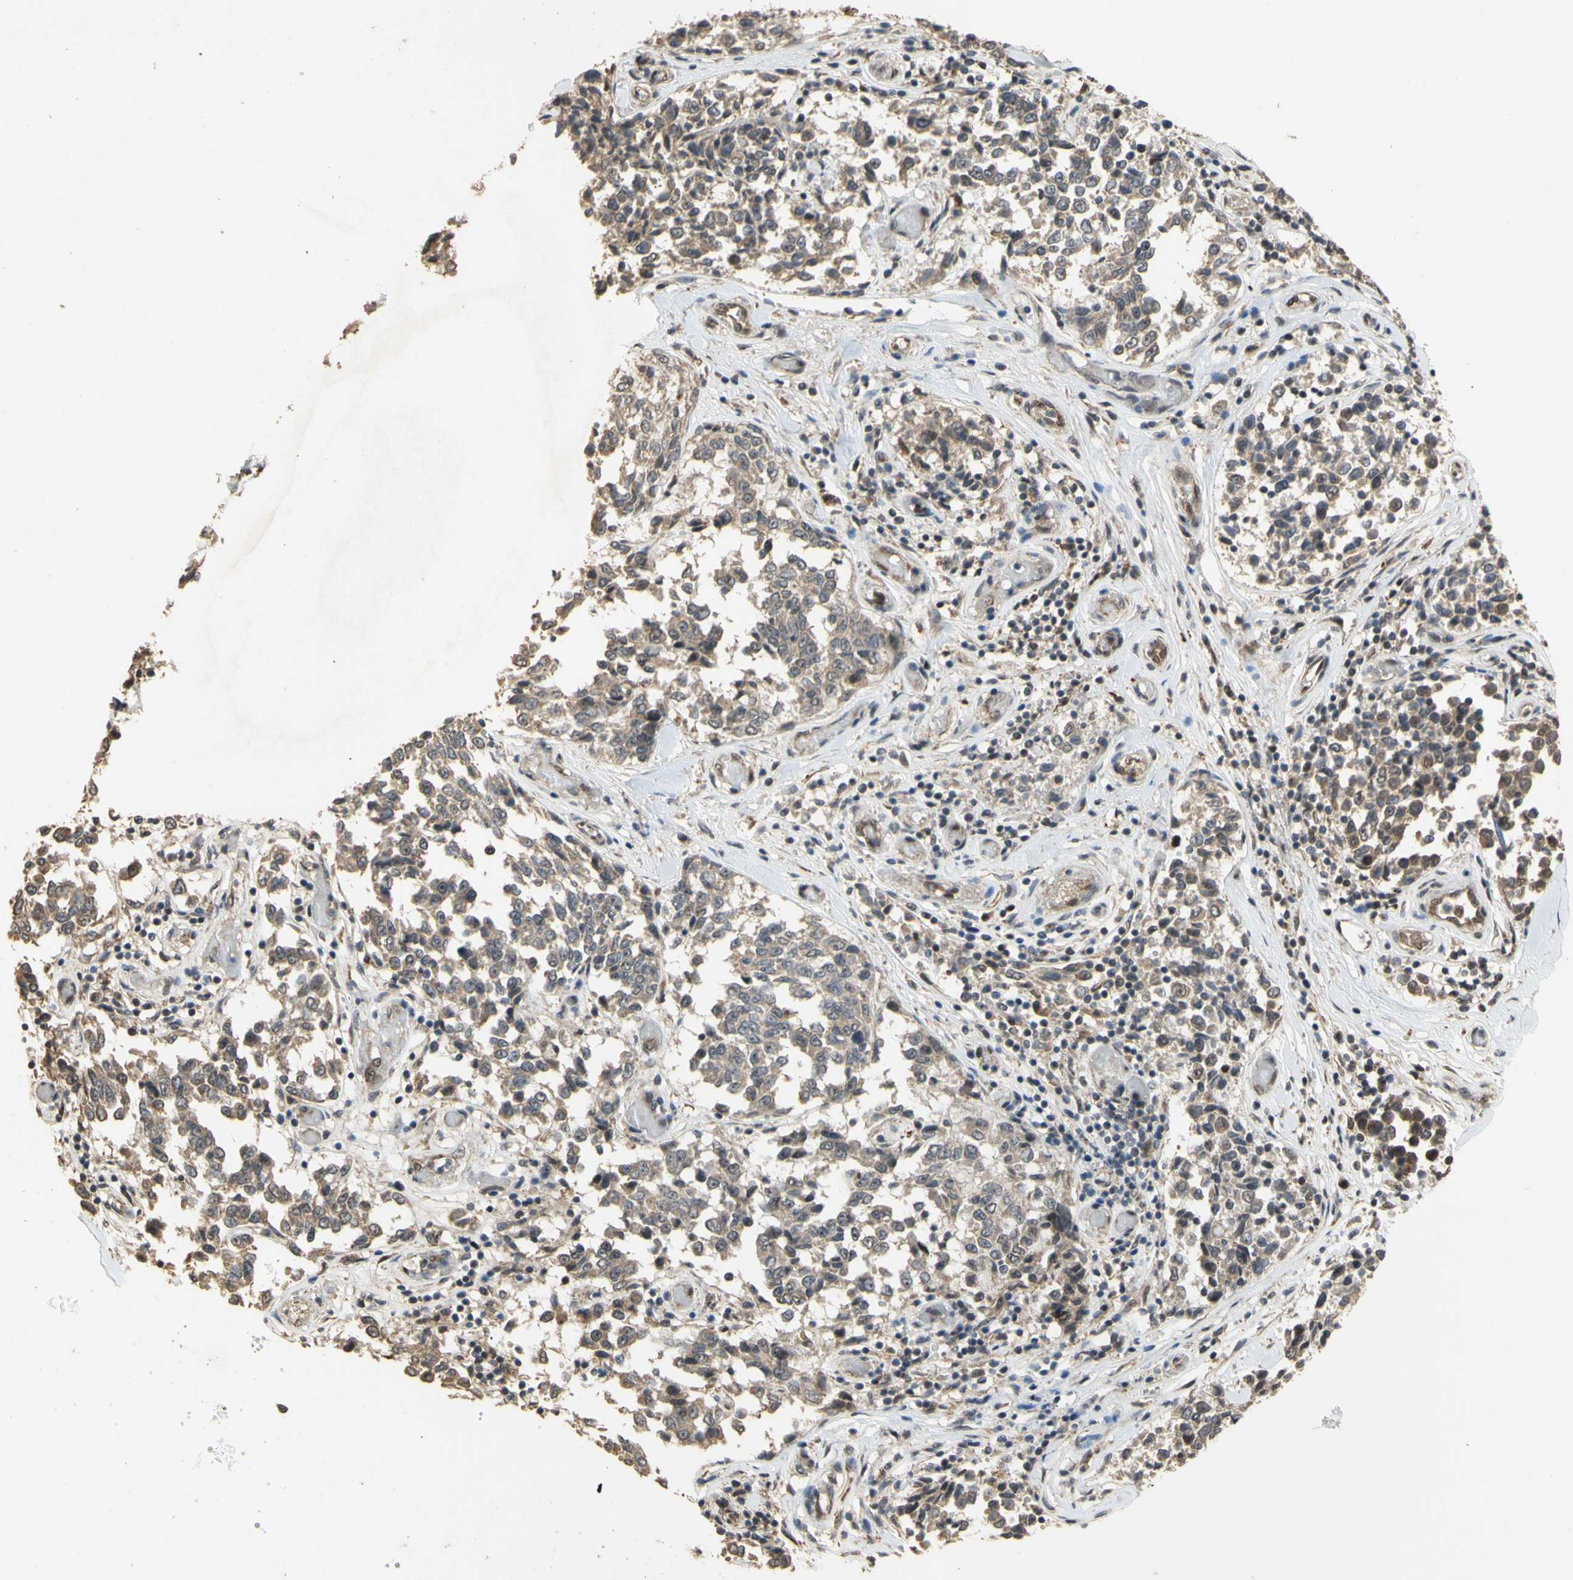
{"staining": {"intensity": "weak", "quantity": ">75%", "location": "cytoplasmic/membranous"}, "tissue": "melanoma", "cell_type": "Tumor cells", "image_type": "cancer", "snomed": [{"axis": "morphology", "description": "Malignant melanoma, NOS"}, {"axis": "topography", "description": "Skin"}], "caption": "Melanoma tissue reveals weak cytoplasmic/membranous staining in about >75% of tumor cells", "gene": "GTF2E2", "patient": {"sex": "female", "age": 64}}